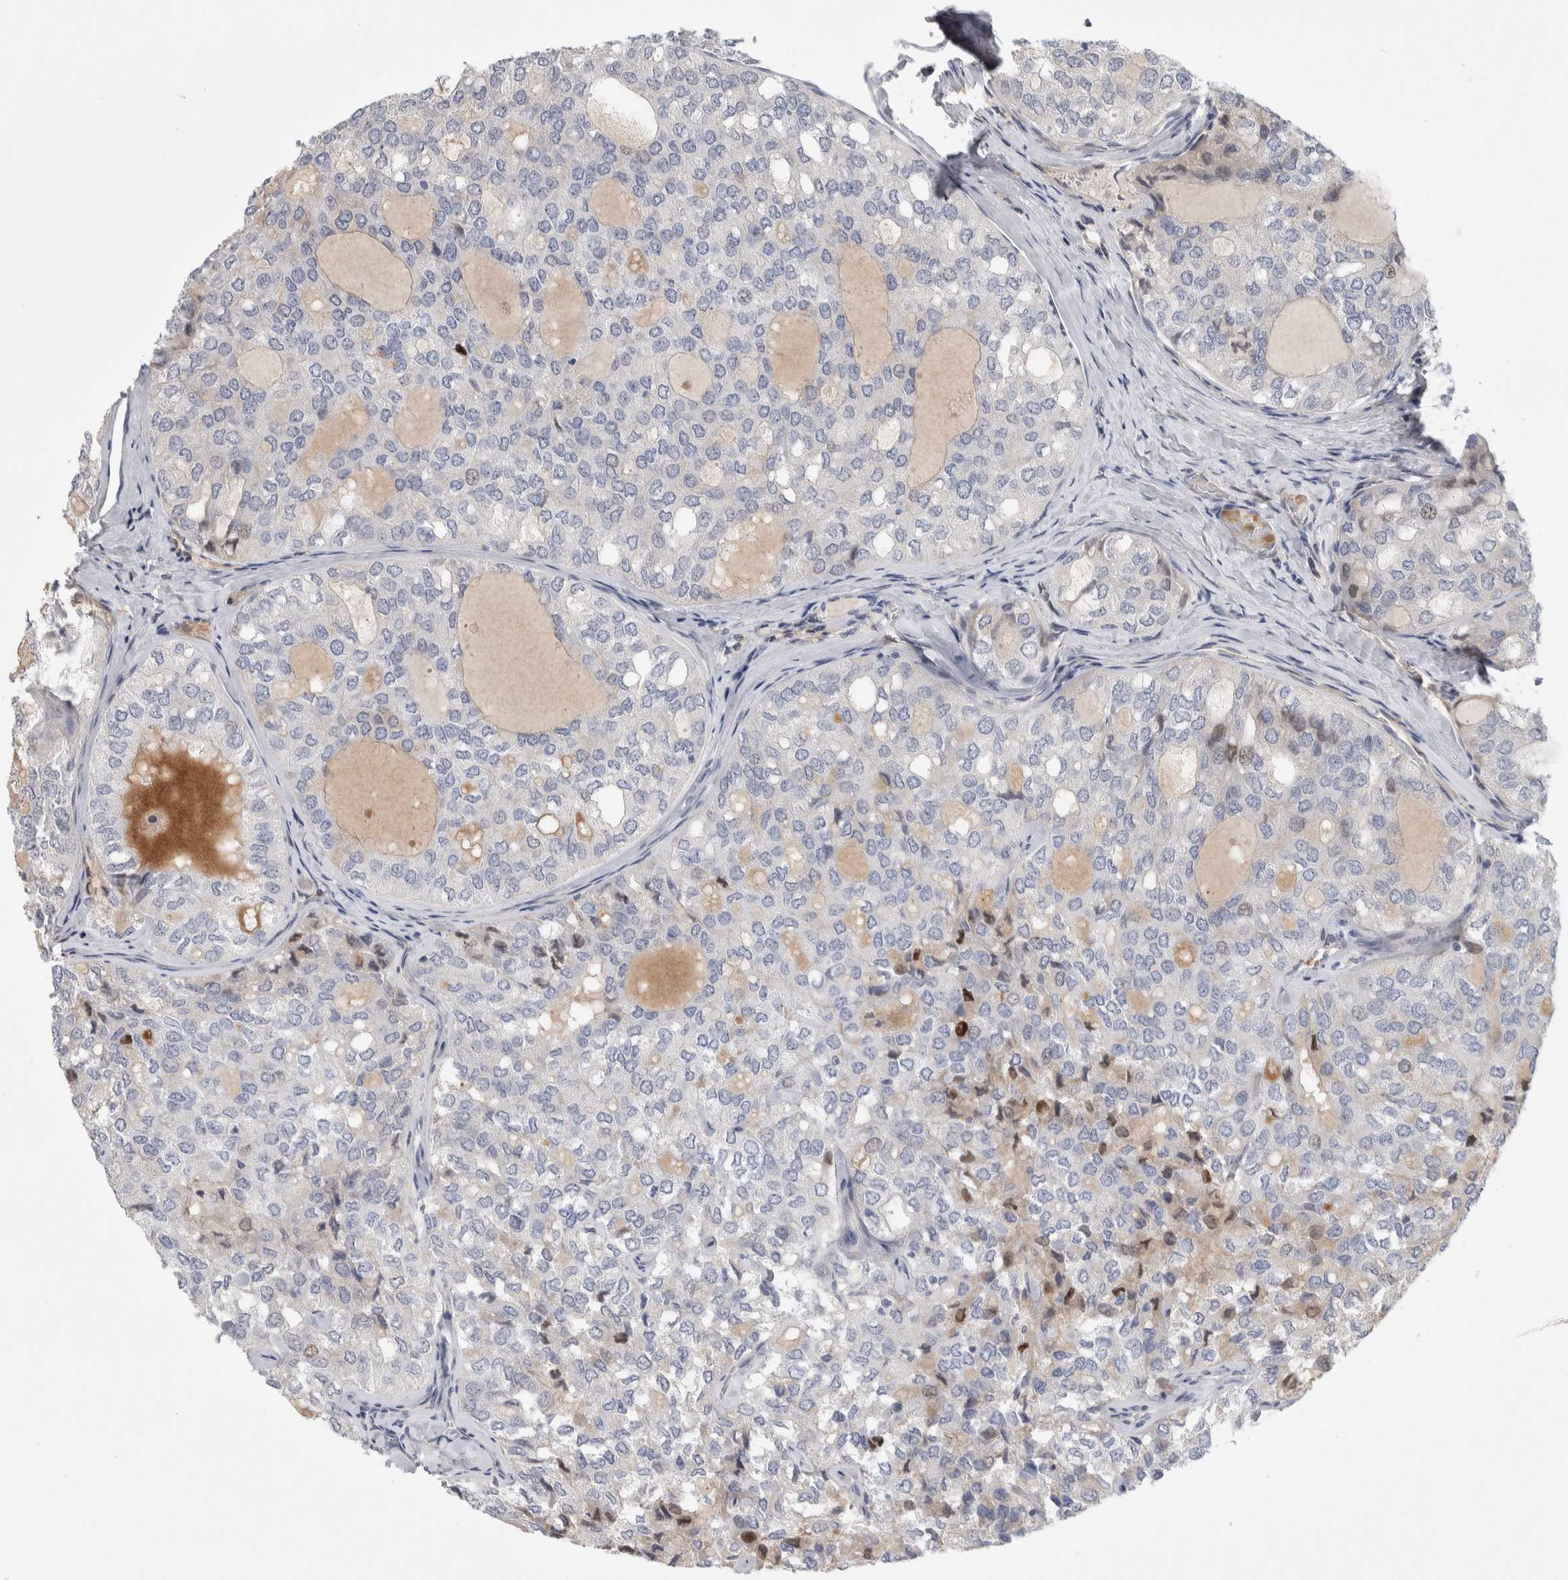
{"staining": {"intensity": "weak", "quantity": "<25%", "location": "nuclear"}, "tissue": "thyroid cancer", "cell_type": "Tumor cells", "image_type": "cancer", "snomed": [{"axis": "morphology", "description": "Follicular adenoma carcinoma, NOS"}, {"axis": "topography", "description": "Thyroid gland"}], "caption": "A histopathology image of human follicular adenoma carcinoma (thyroid) is negative for staining in tumor cells.", "gene": "PSMG3", "patient": {"sex": "male", "age": 75}}